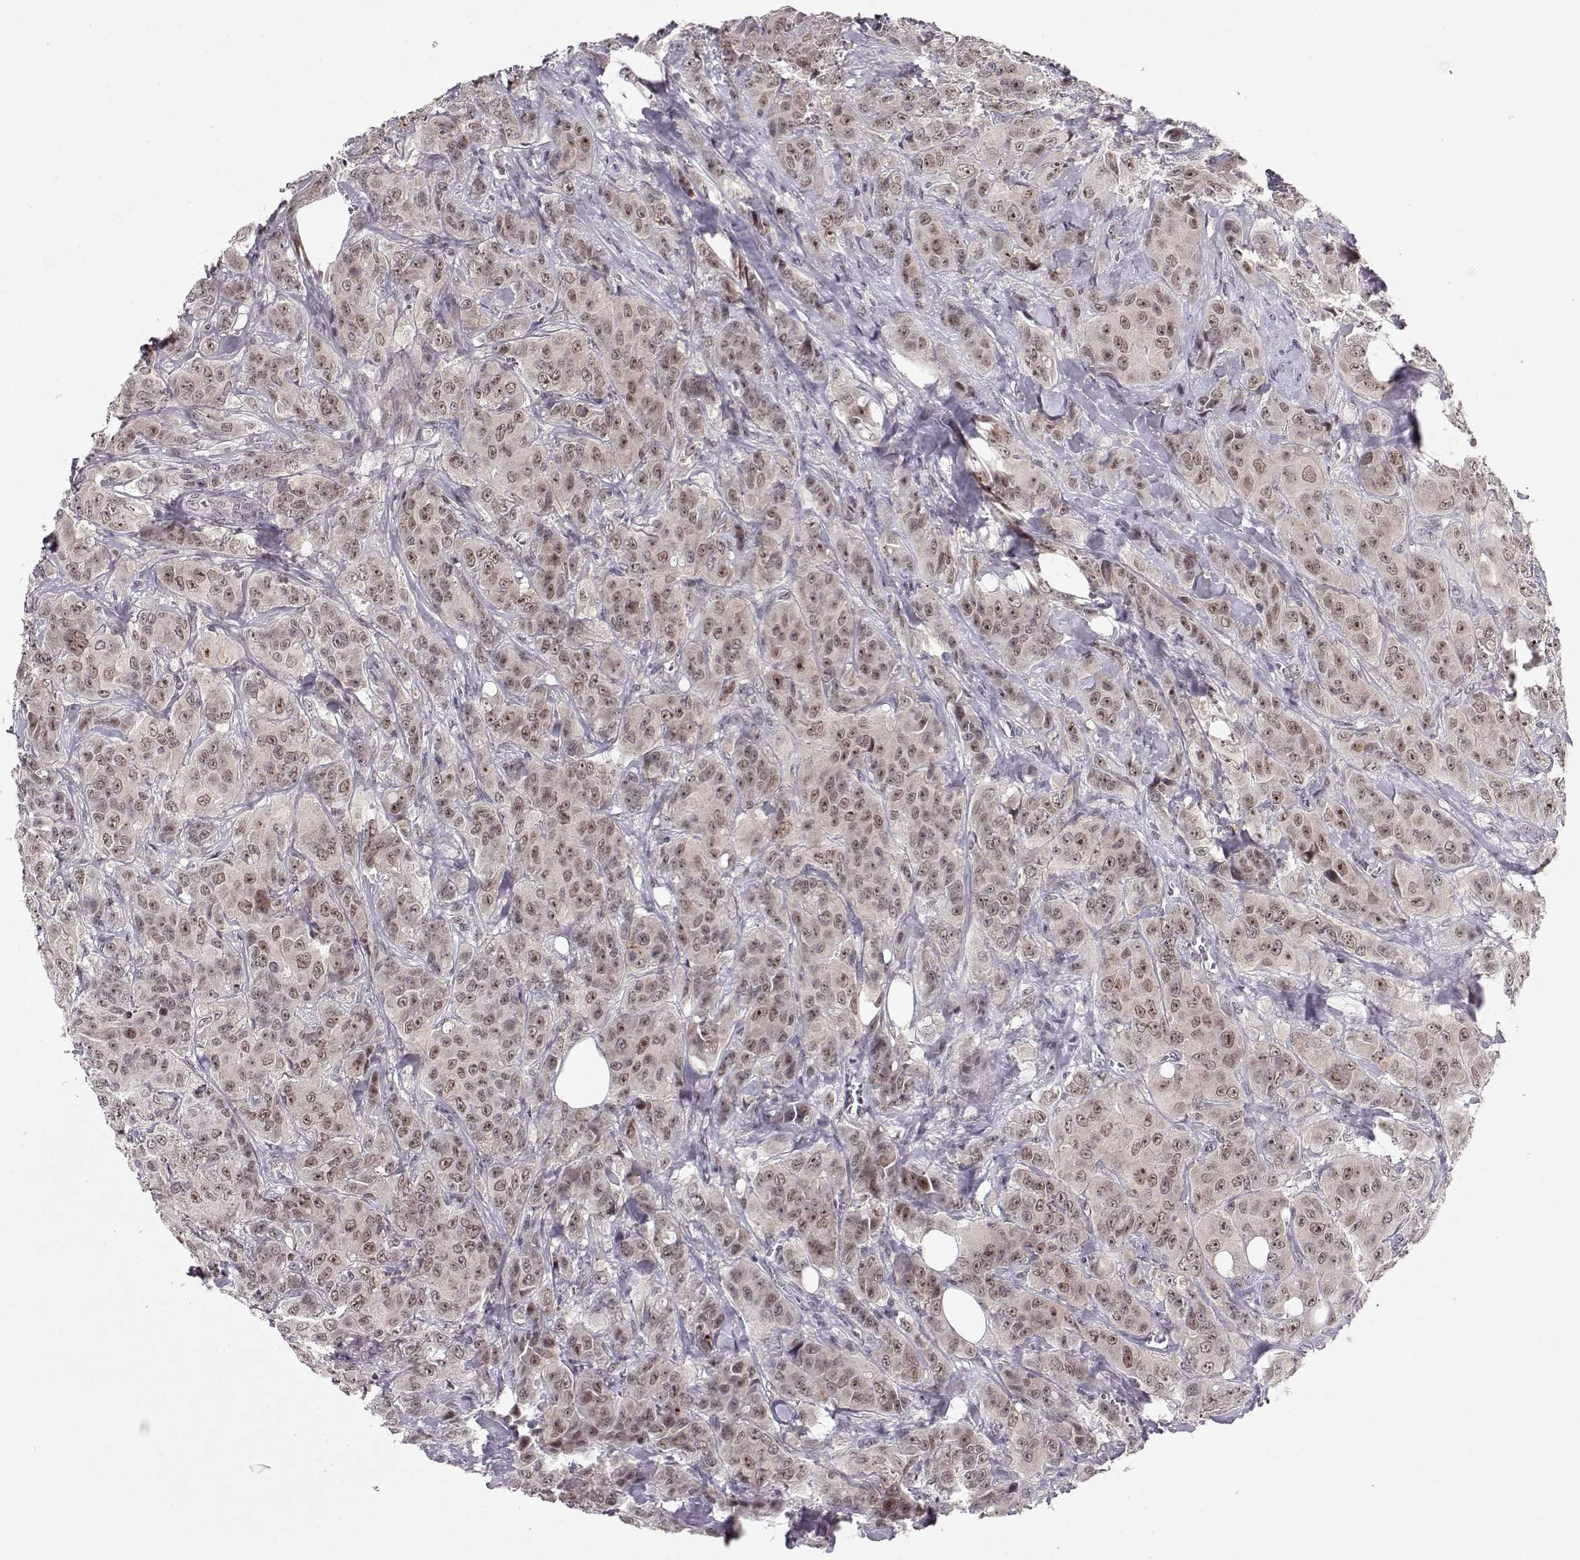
{"staining": {"intensity": "moderate", "quantity": ">75%", "location": "nuclear"}, "tissue": "breast cancer", "cell_type": "Tumor cells", "image_type": "cancer", "snomed": [{"axis": "morphology", "description": "Duct carcinoma"}, {"axis": "topography", "description": "Breast"}], "caption": "Protein staining reveals moderate nuclear expression in approximately >75% of tumor cells in breast cancer (invasive ductal carcinoma). The protein is stained brown, and the nuclei are stained in blue (DAB (3,3'-diaminobenzidine) IHC with brightfield microscopy, high magnification).", "gene": "CSNK2A1", "patient": {"sex": "female", "age": 43}}